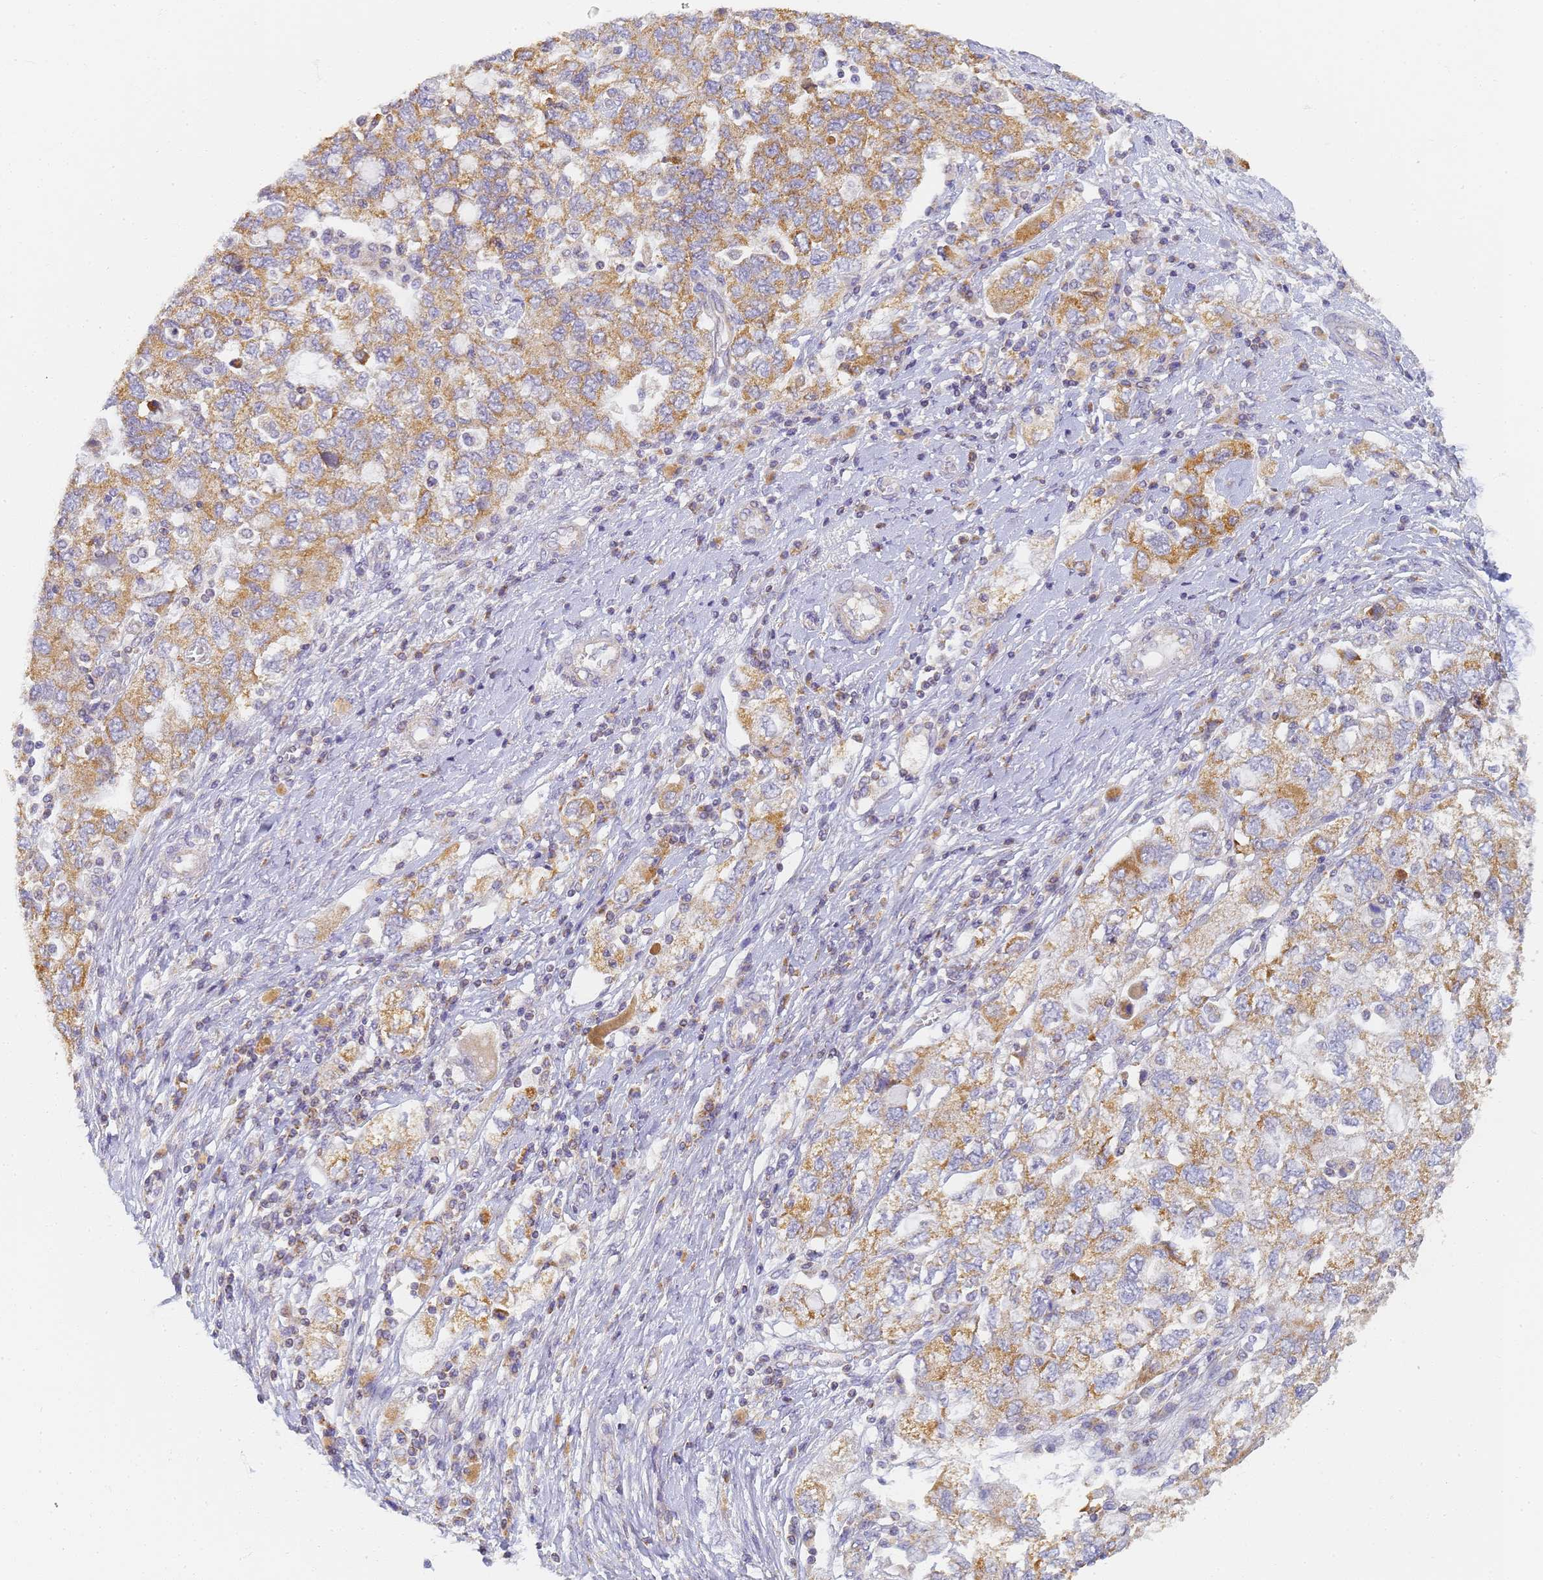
{"staining": {"intensity": "moderate", "quantity": ">75%", "location": "cytoplasmic/membranous"}, "tissue": "ovarian cancer", "cell_type": "Tumor cells", "image_type": "cancer", "snomed": [{"axis": "morphology", "description": "Carcinoma, NOS"}, {"axis": "morphology", "description": "Cystadenocarcinoma, serous, NOS"}, {"axis": "topography", "description": "Ovary"}], "caption": "An immunohistochemistry (IHC) histopathology image of tumor tissue is shown. Protein staining in brown shows moderate cytoplasmic/membranous positivity in ovarian cancer (serous cystadenocarcinoma) within tumor cells.", "gene": "UTP23", "patient": {"sex": "female", "age": 69}}